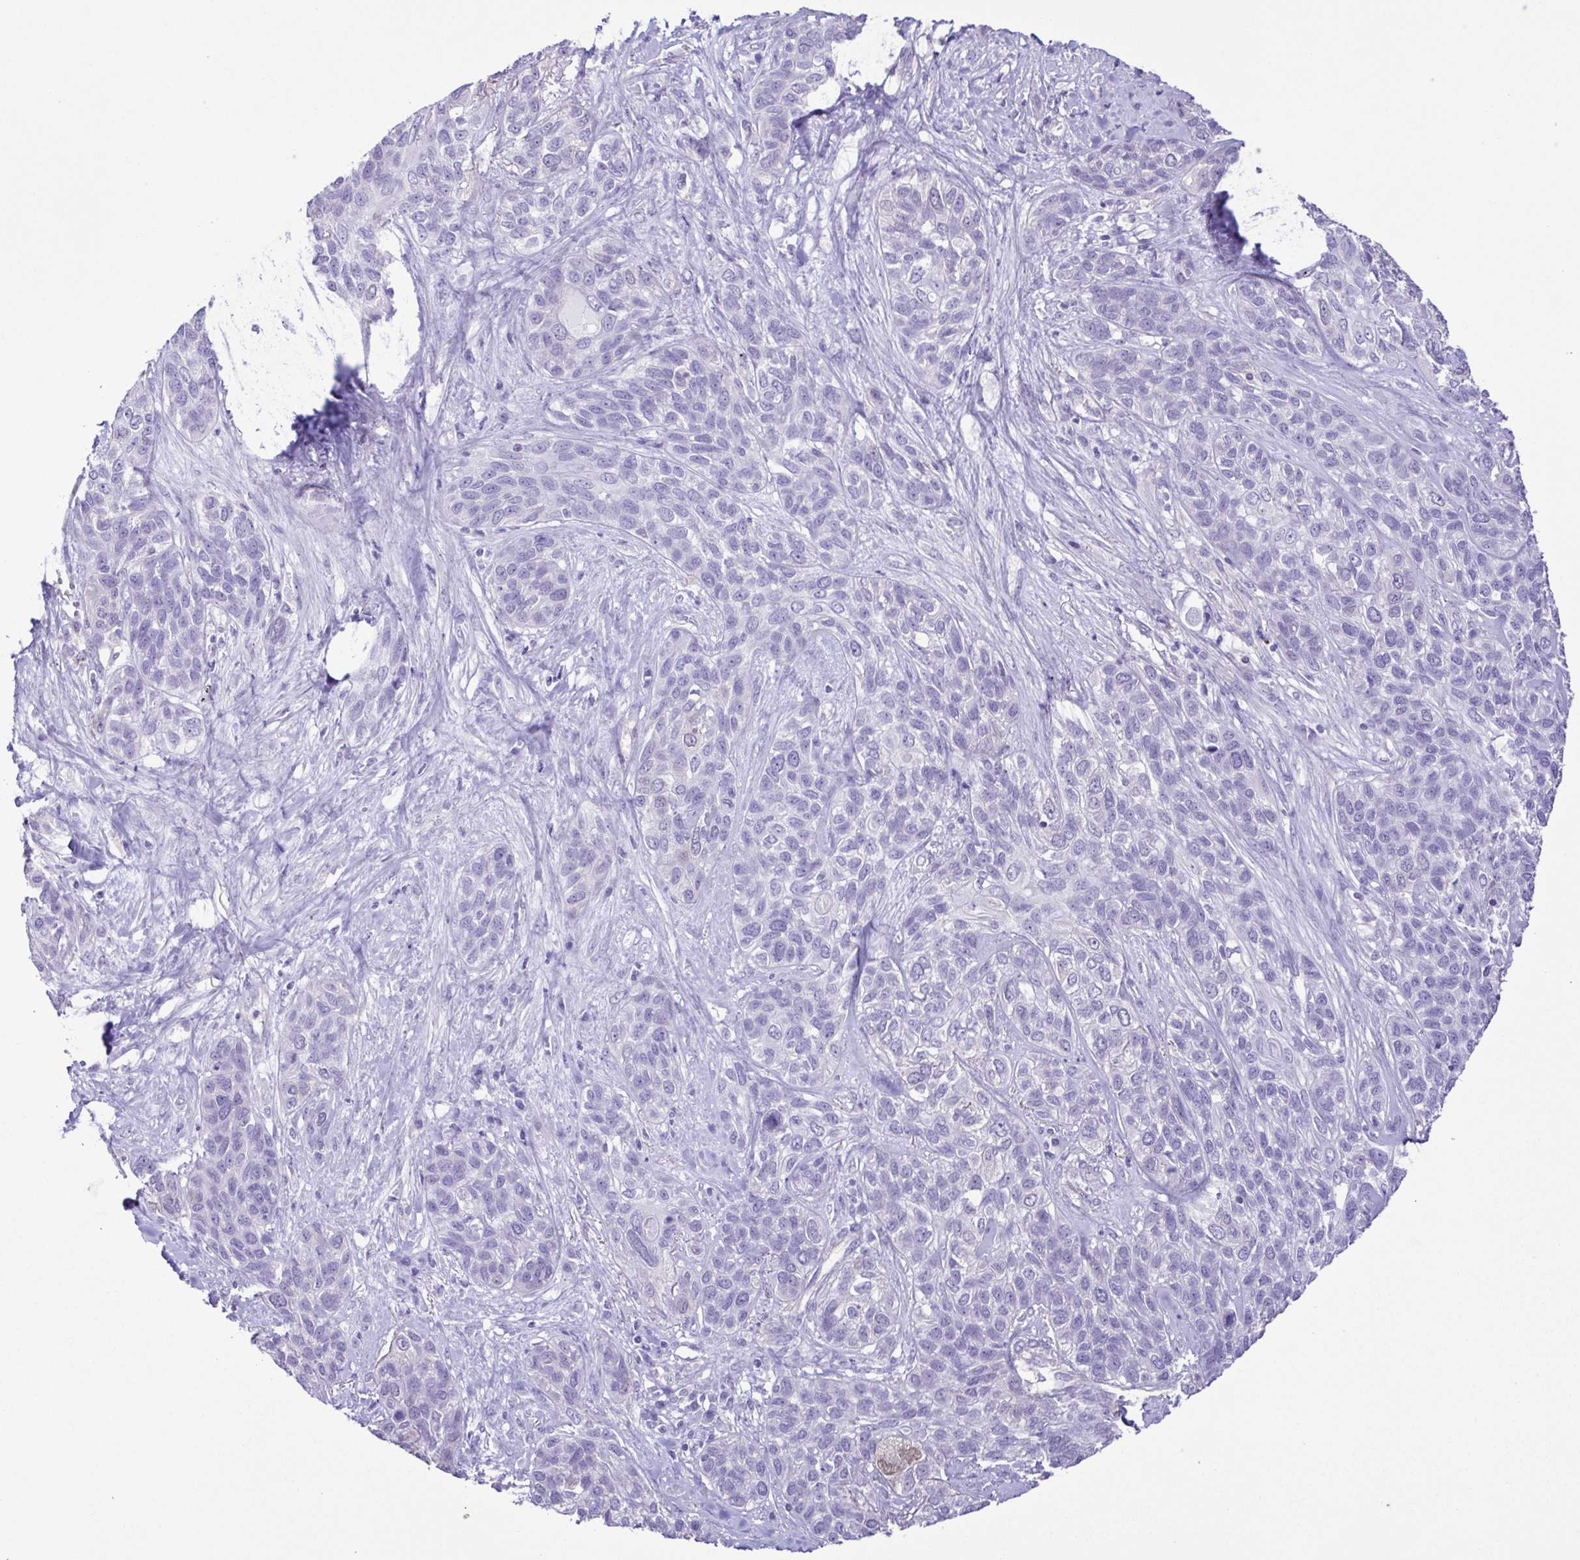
{"staining": {"intensity": "negative", "quantity": "none", "location": "none"}, "tissue": "lung cancer", "cell_type": "Tumor cells", "image_type": "cancer", "snomed": [{"axis": "morphology", "description": "Squamous cell carcinoma, NOS"}, {"axis": "topography", "description": "Lung"}], "caption": "Lung squamous cell carcinoma stained for a protein using IHC reveals no staining tumor cells.", "gene": "CYP17A1", "patient": {"sex": "female", "age": 70}}